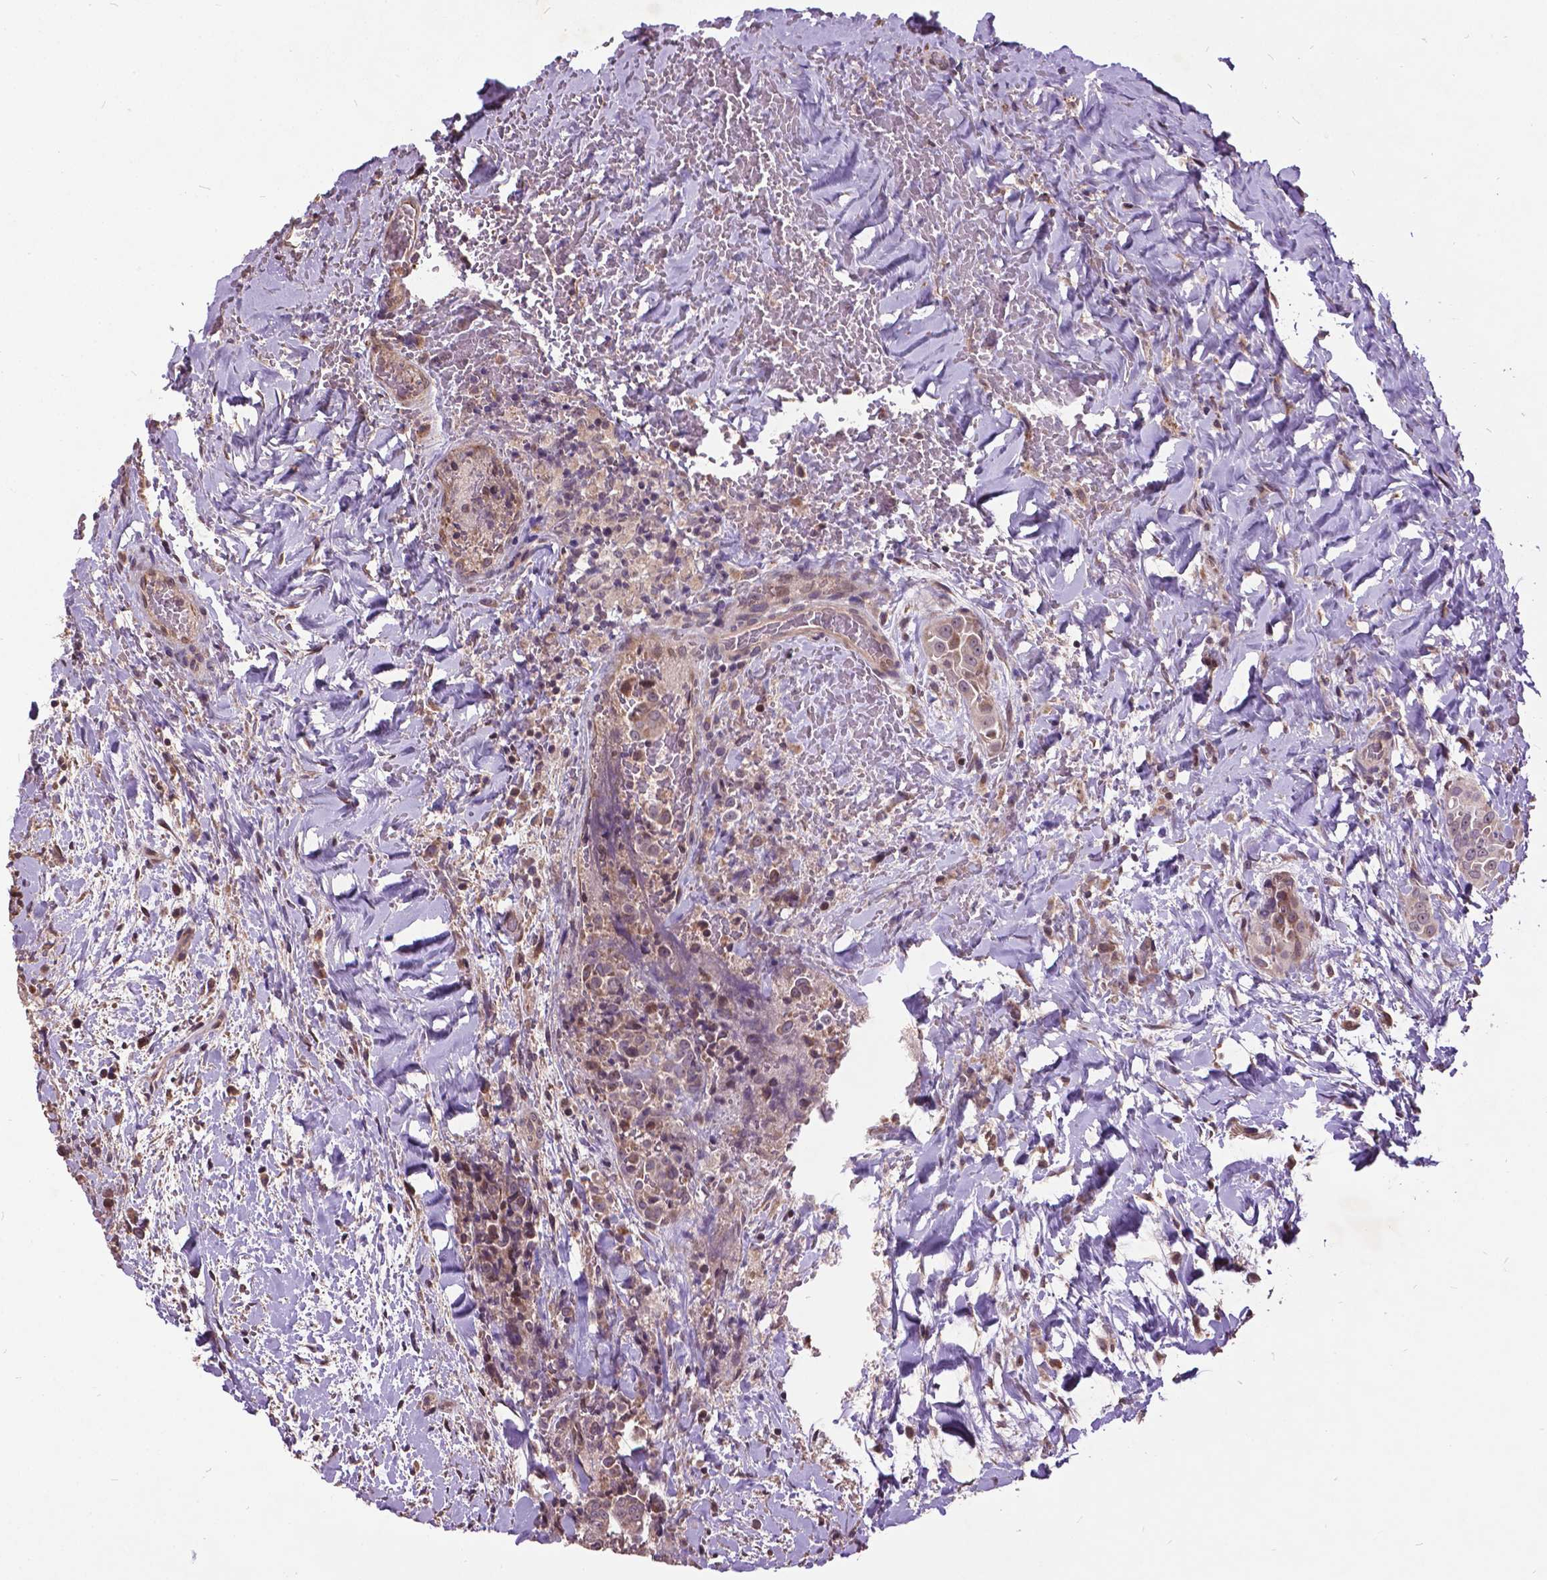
{"staining": {"intensity": "weak", "quantity": "25%-75%", "location": "cytoplasmic/membranous"}, "tissue": "thyroid cancer", "cell_type": "Tumor cells", "image_type": "cancer", "snomed": [{"axis": "morphology", "description": "Papillary adenocarcinoma, NOS"}, {"axis": "topography", "description": "Thyroid gland"}], "caption": "A brown stain labels weak cytoplasmic/membranous staining of a protein in thyroid cancer tumor cells. Ihc stains the protein in brown and the nuclei are stained blue.", "gene": "AP1S3", "patient": {"sex": "male", "age": 61}}